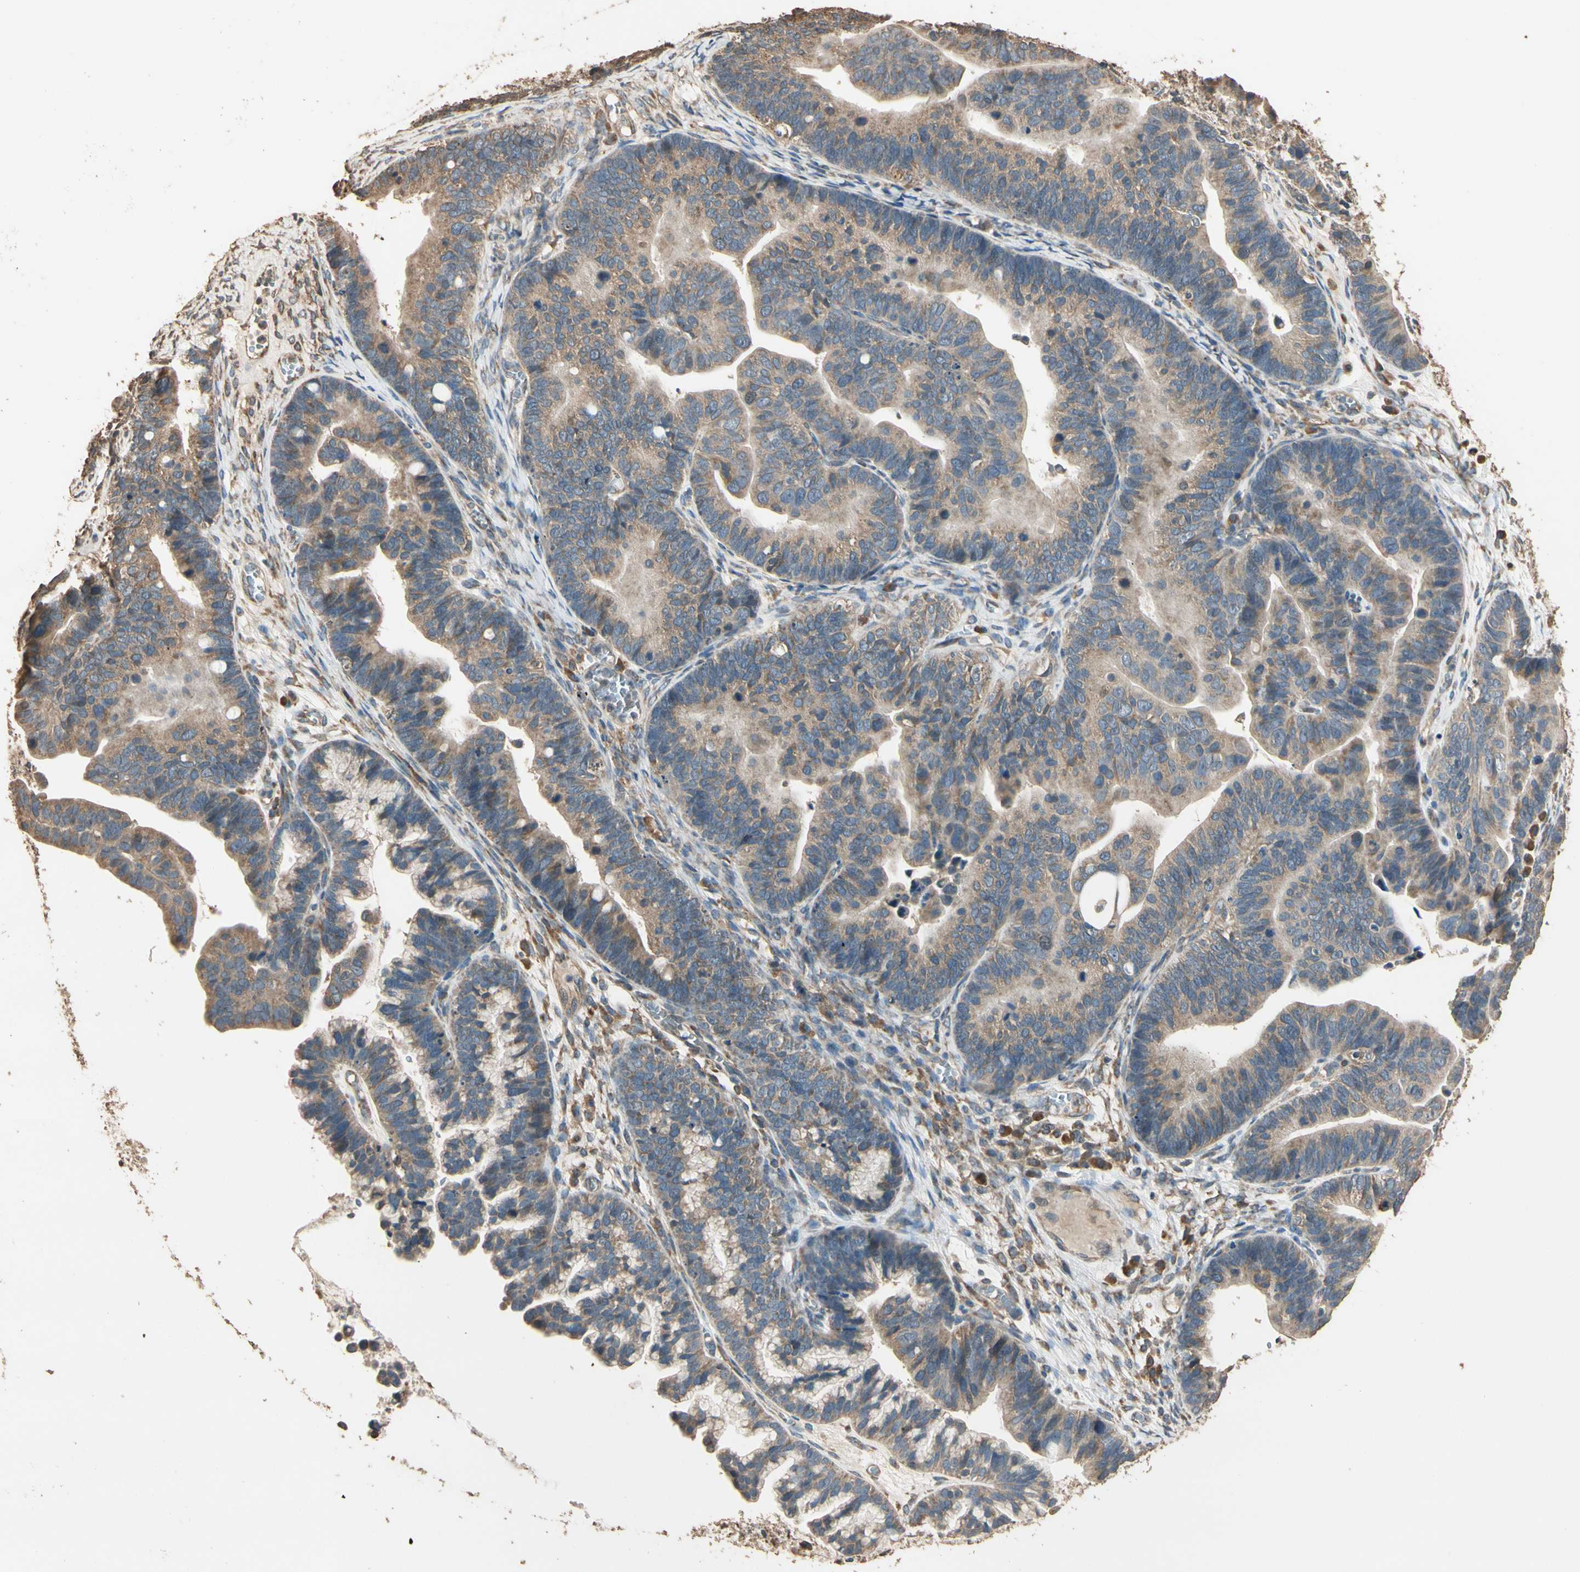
{"staining": {"intensity": "moderate", "quantity": ">75%", "location": "cytoplasmic/membranous"}, "tissue": "ovarian cancer", "cell_type": "Tumor cells", "image_type": "cancer", "snomed": [{"axis": "morphology", "description": "Cystadenocarcinoma, serous, NOS"}, {"axis": "topography", "description": "Ovary"}], "caption": "Moderate cytoplasmic/membranous protein expression is appreciated in about >75% of tumor cells in ovarian cancer.", "gene": "STX18", "patient": {"sex": "female", "age": 56}}